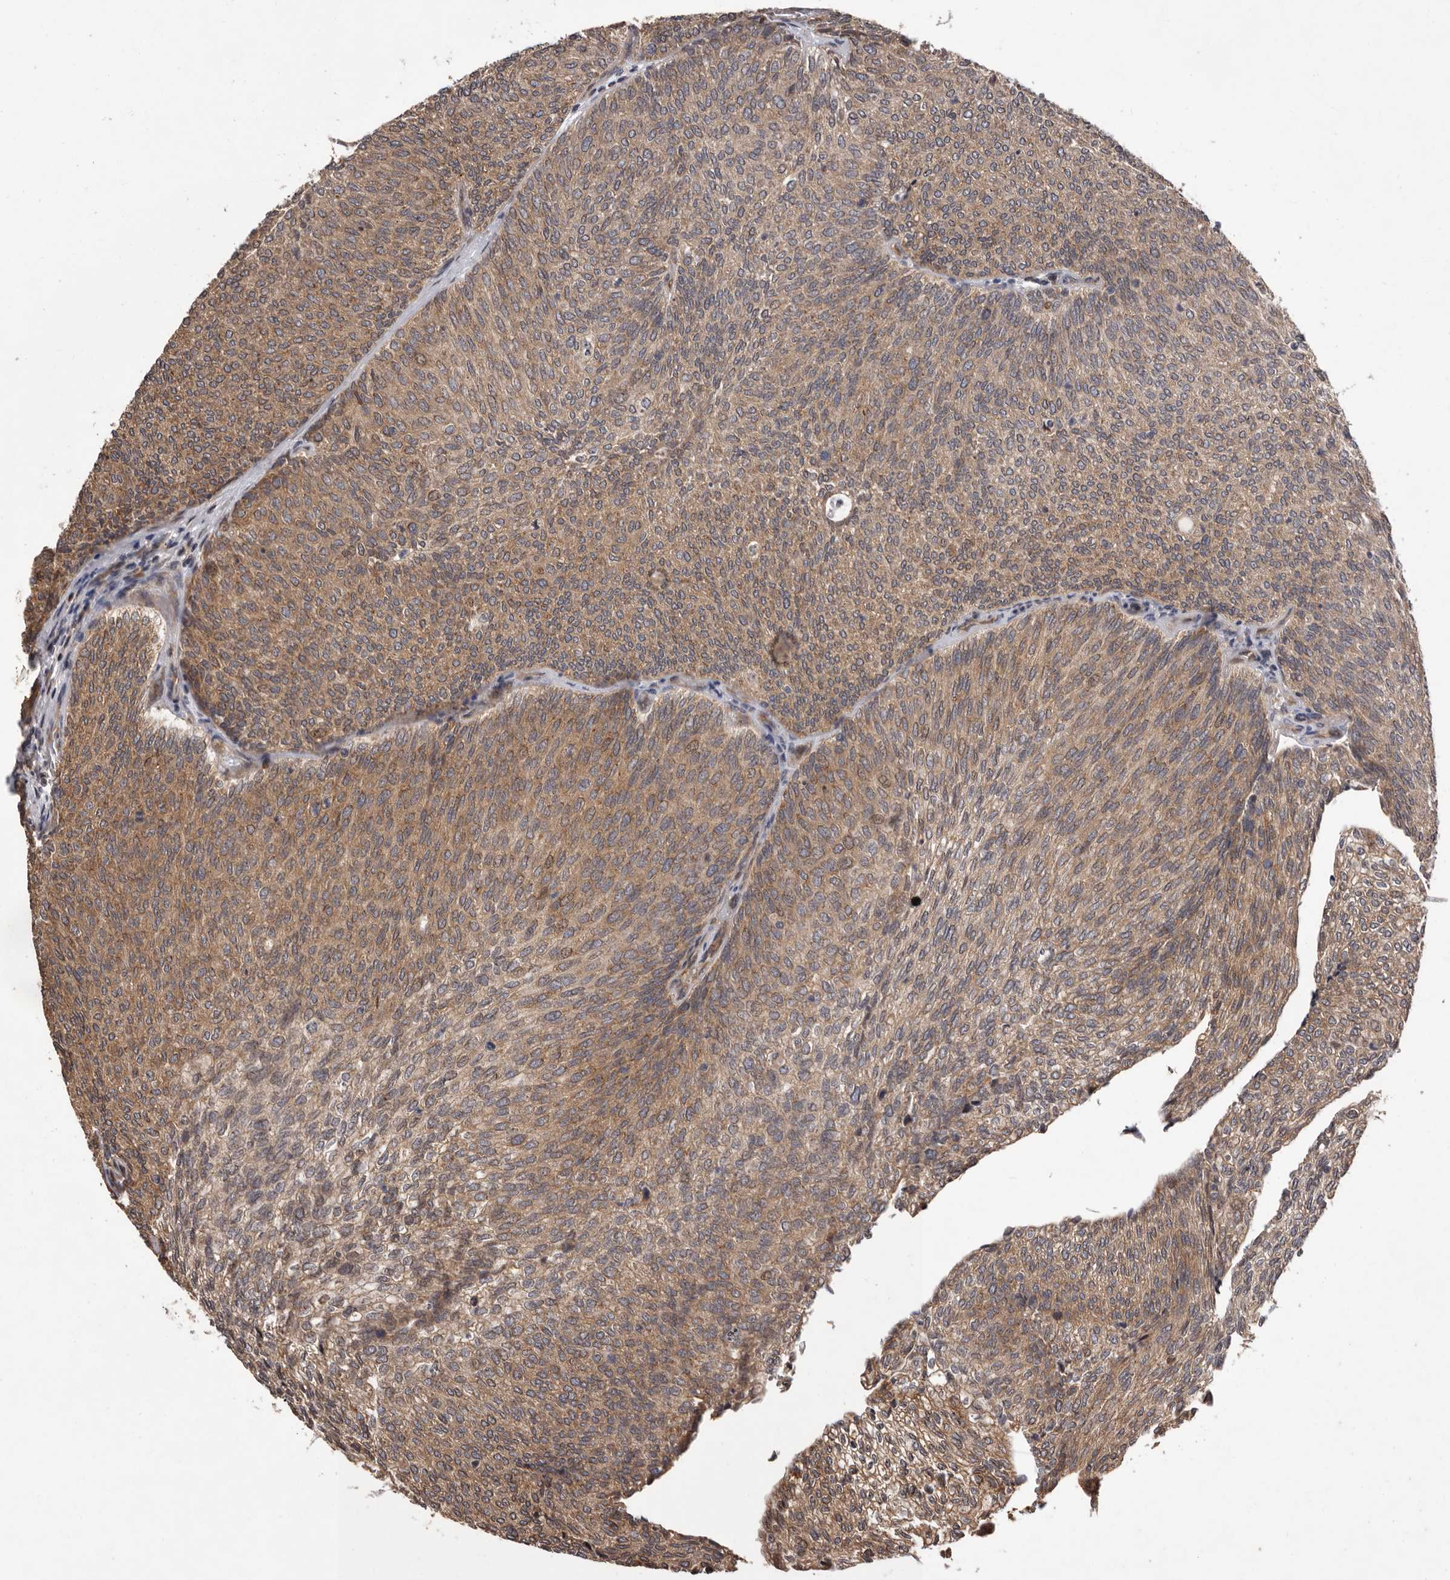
{"staining": {"intensity": "moderate", "quantity": ">75%", "location": "cytoplasmic/membranous"}, "tissue": "urothelial cancer", "cell_type": "Tumor cells", "image_type": "cancer", "snomed": [{"axis": "morphology", "description": "Urothelial carcinoma, Low grade"}, {"axis": "topography", "description": "Urinary bladder"}], "caption": "Protein staining displays moderate cytoplasmic/membranous expression in about >75% of tumor cells in low-grade urothelial carcinoma. Using DAB (brown) and hematoxylin (blue) stains, captured at high magnification using brightfield microscopy.", "gene": "GADD45B", "patient": {"sex": "female", "age": 79}}